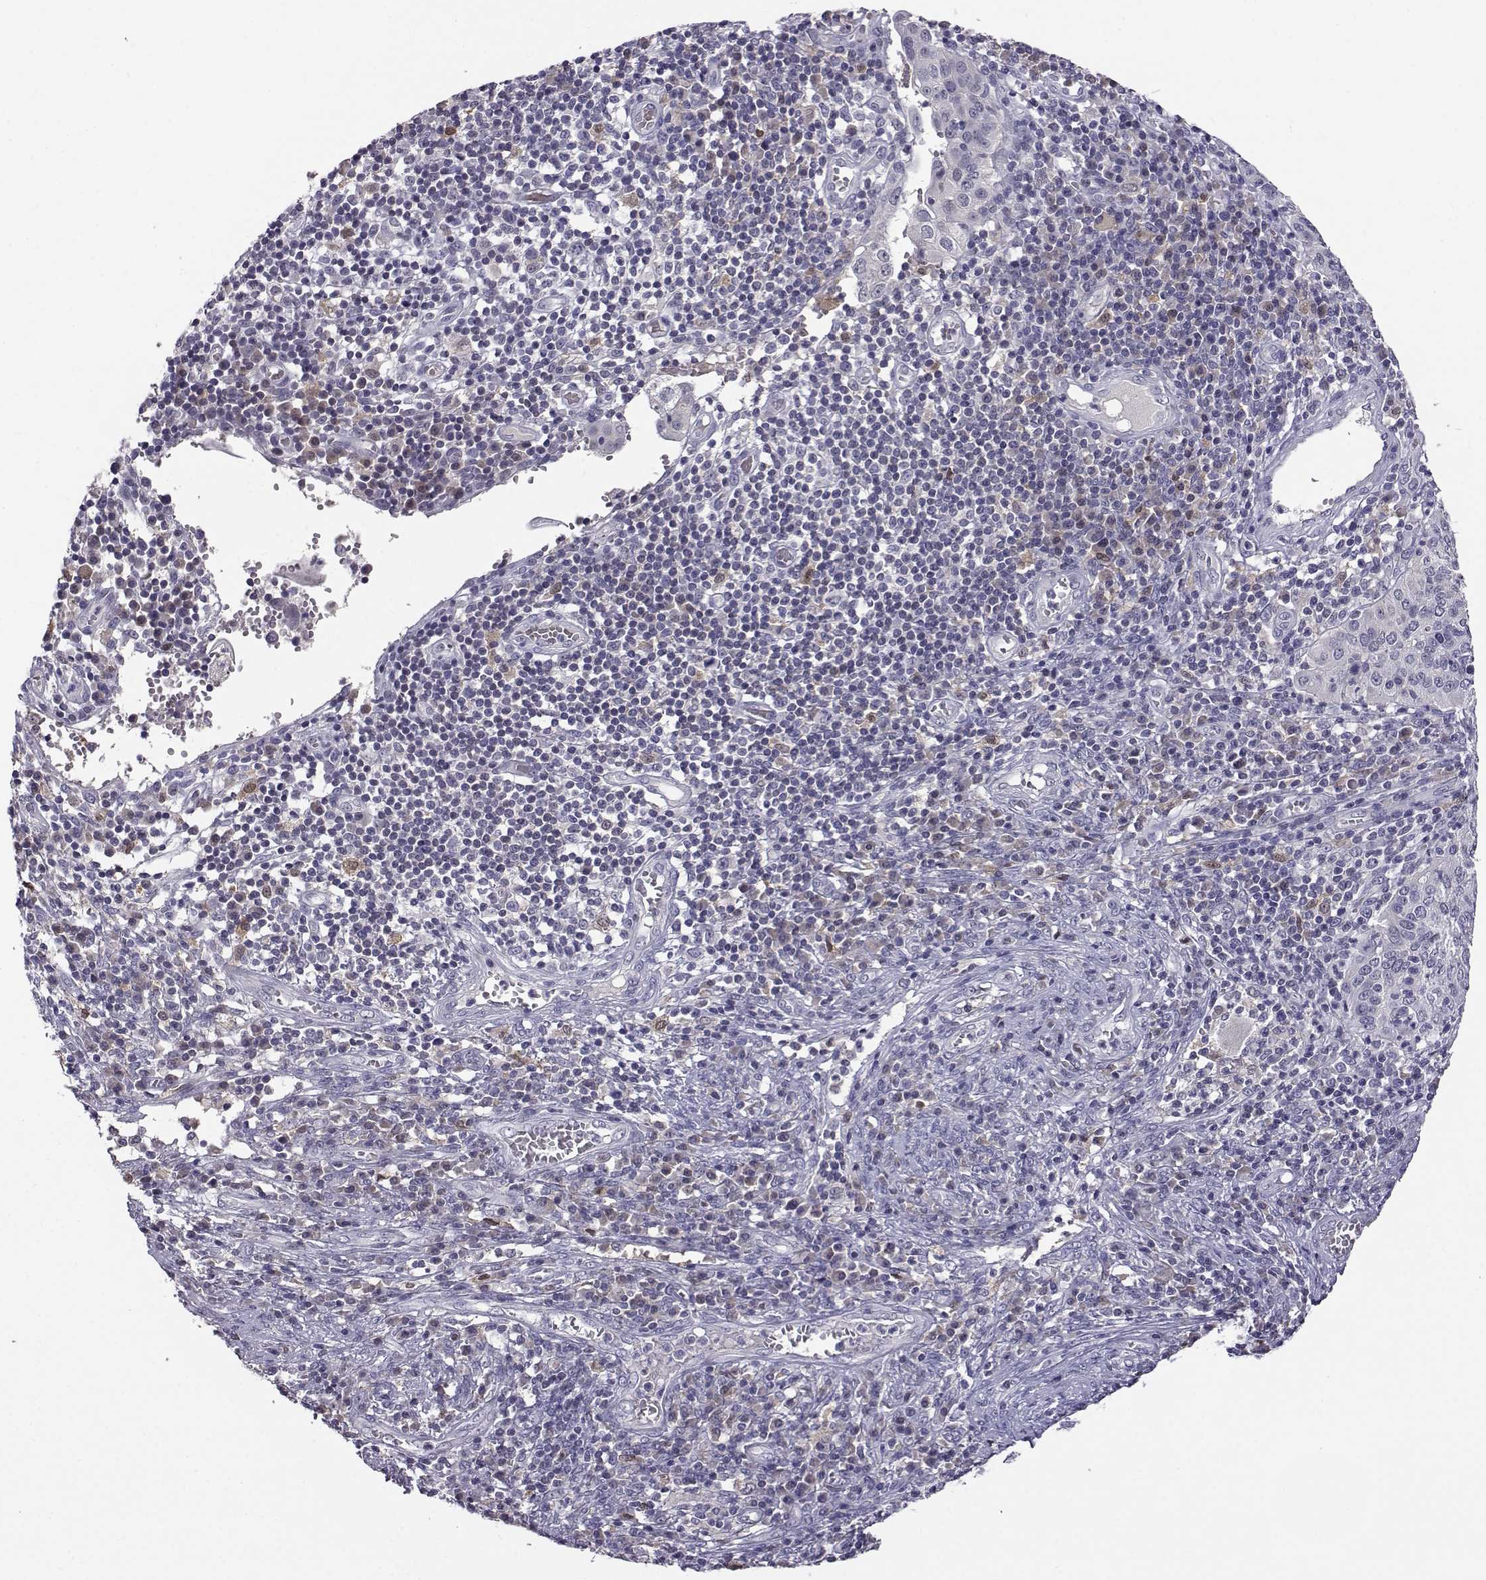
{"staining": {"intensity": "negative", "quantity": "none", "location": "none"}, "tissue": "cervical cancer", "cell_type": "Tumor cells", "image_type": "cancer", "snomed": [{"axis": "morphology", "description": "Squamous cell carcinoma, NOS"}, {"axis": "topography", "description": "Cervix"}], "caption": "Tumor cells show no significant protein expression in squamous cell carcinoma (cervical). Nuclei are stained in blue.", "gene": "AKR1B1", "patient": {"sex": "female", "age": 39}}